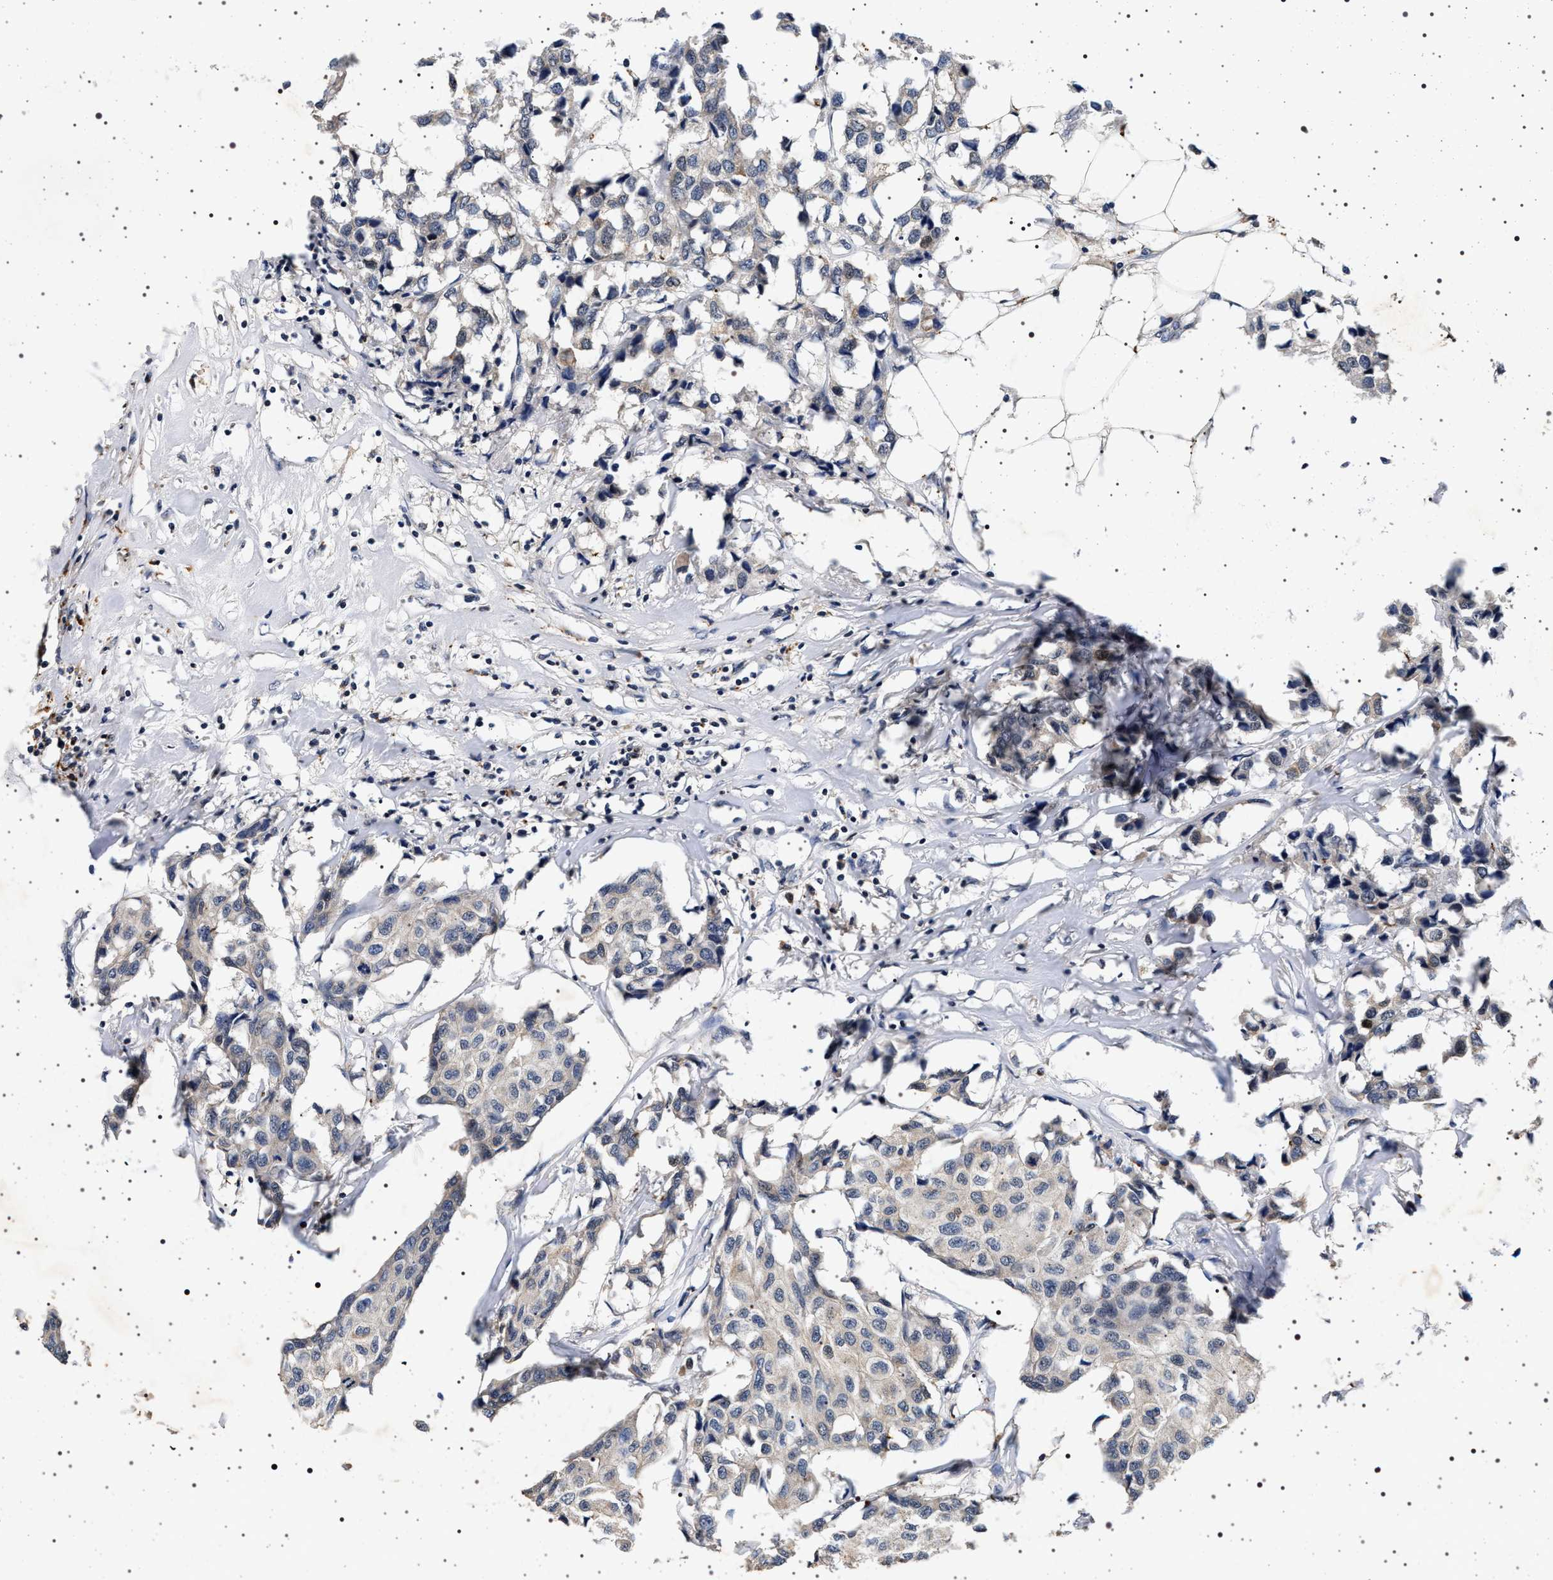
{"staining": {"intensity": "negative", "quantity": "none", "location": "none"}, "tissue": "breast cancer", "cell_type": "Tumor cells", "image_type": "cancer", "snomed": [{"axis": "morphology", "description": "Duct carcinoma"}, {"axis": "topography", "description": "Breast"}], "caption": "Immunohistochemistry image of invasive ductal carcinoma (breast) stained for a protein (brown), which displays no positivity in tumor cells. (DAB (3,3'-diaminobenzidine) immunohistochemistry (IHC) with hematoxylin counter stain).", "gene": "CDKN1B", "patient": {"sex": "female", "age": 80}}